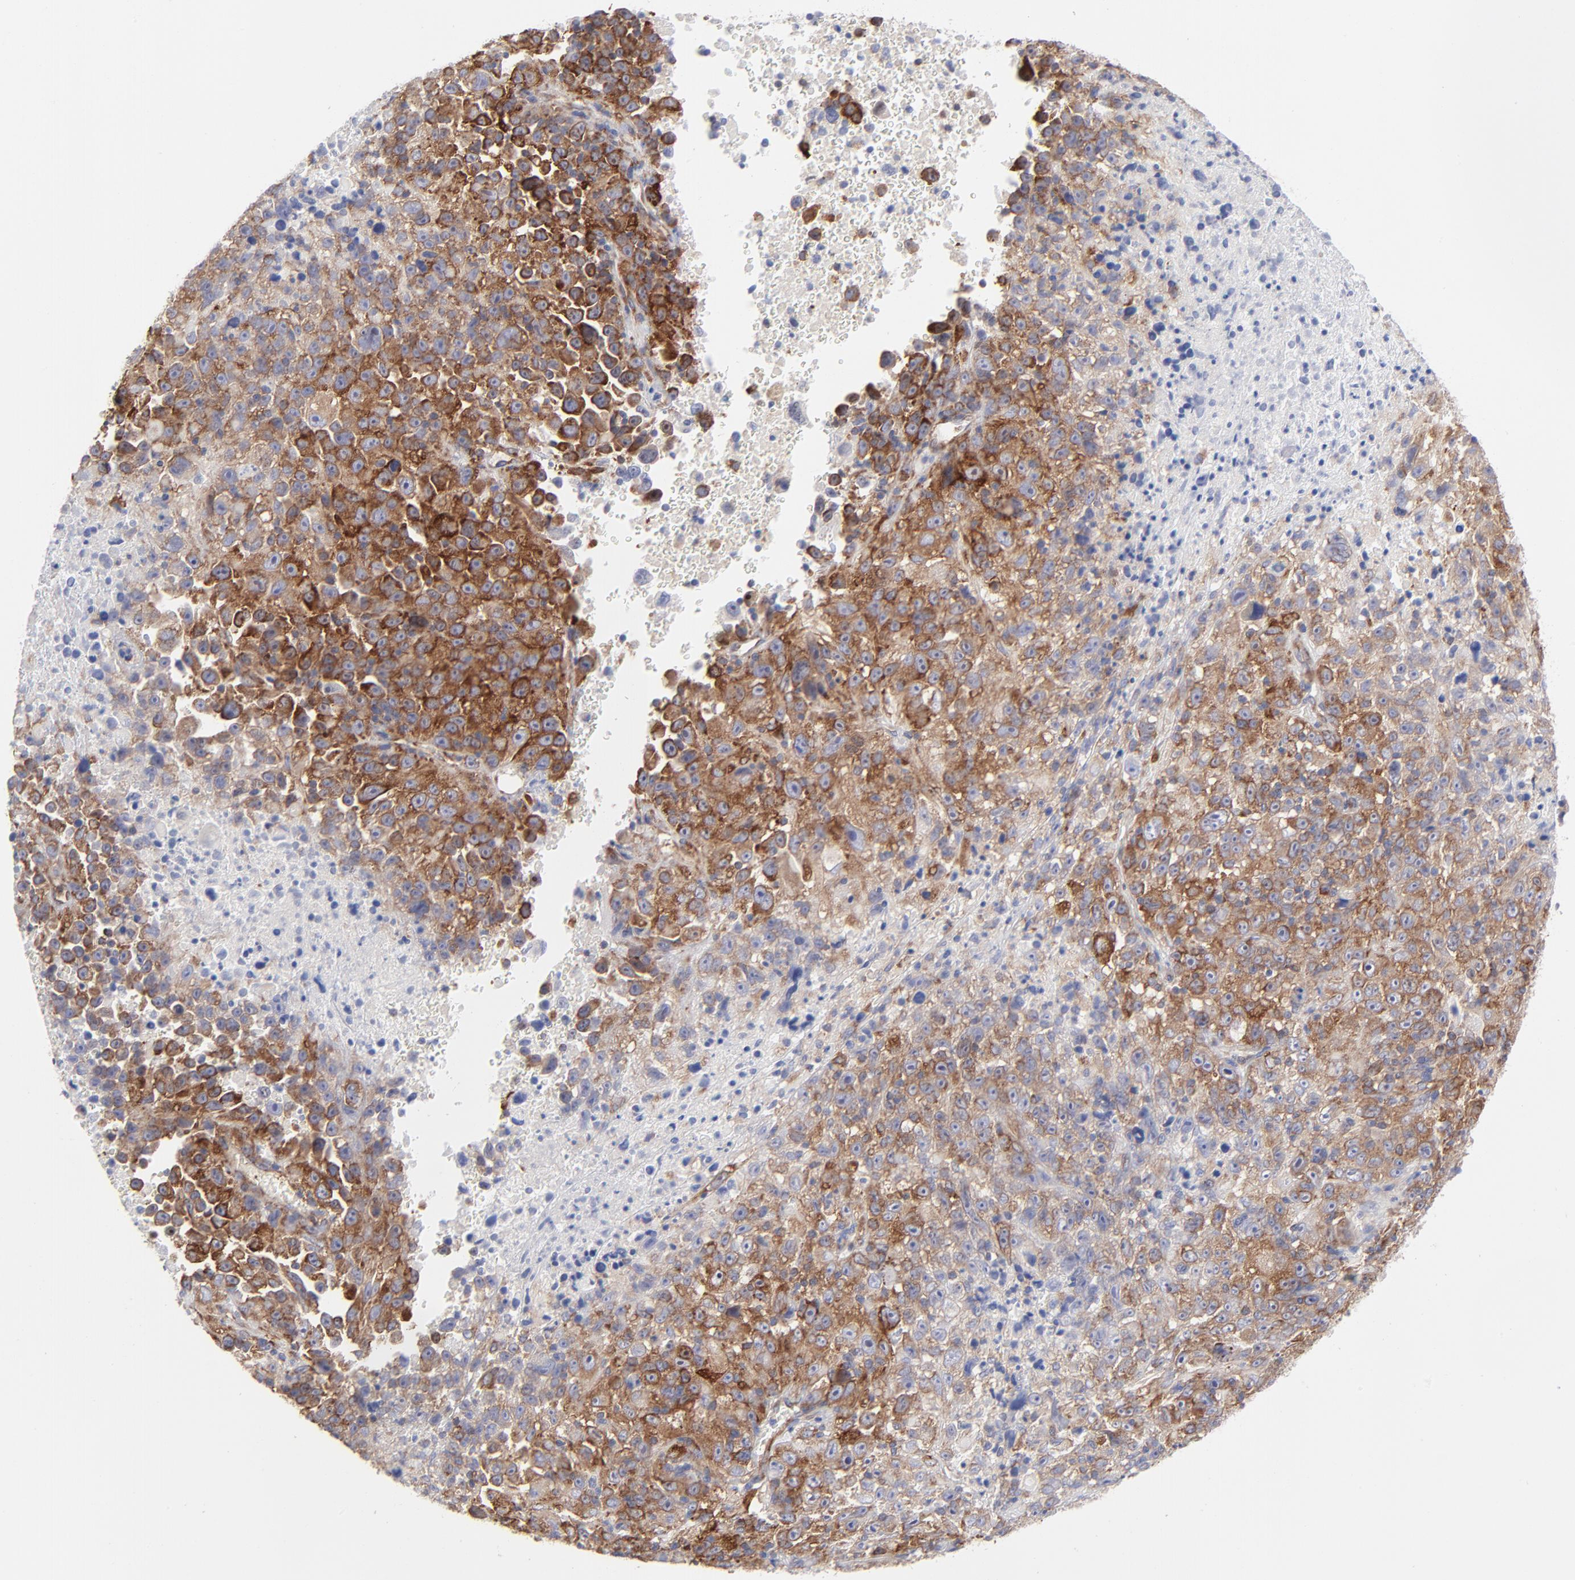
{"staining": {"intensity": "strong", "quantity": ">75%", "location": "cytoplasmic/membranous"}, "tissue": "melanoma", "cell_type": "Tumor cells", "image_type": "cancer", "snomed": [{"axis": "morphology", "description": "Malignant melanoma, Metastatic site"}, {"axis": "topography", "description": "Cerebral cortex"}], "caption": "Approximately >75% of tumor cells in human melanoma exhibit strong cytoplasmic/membranous protein positivity as visualized by brown immunohistochemical staining.", "gene": "EIF2AK2", "patient": {"sex": "female", "age": 52}}